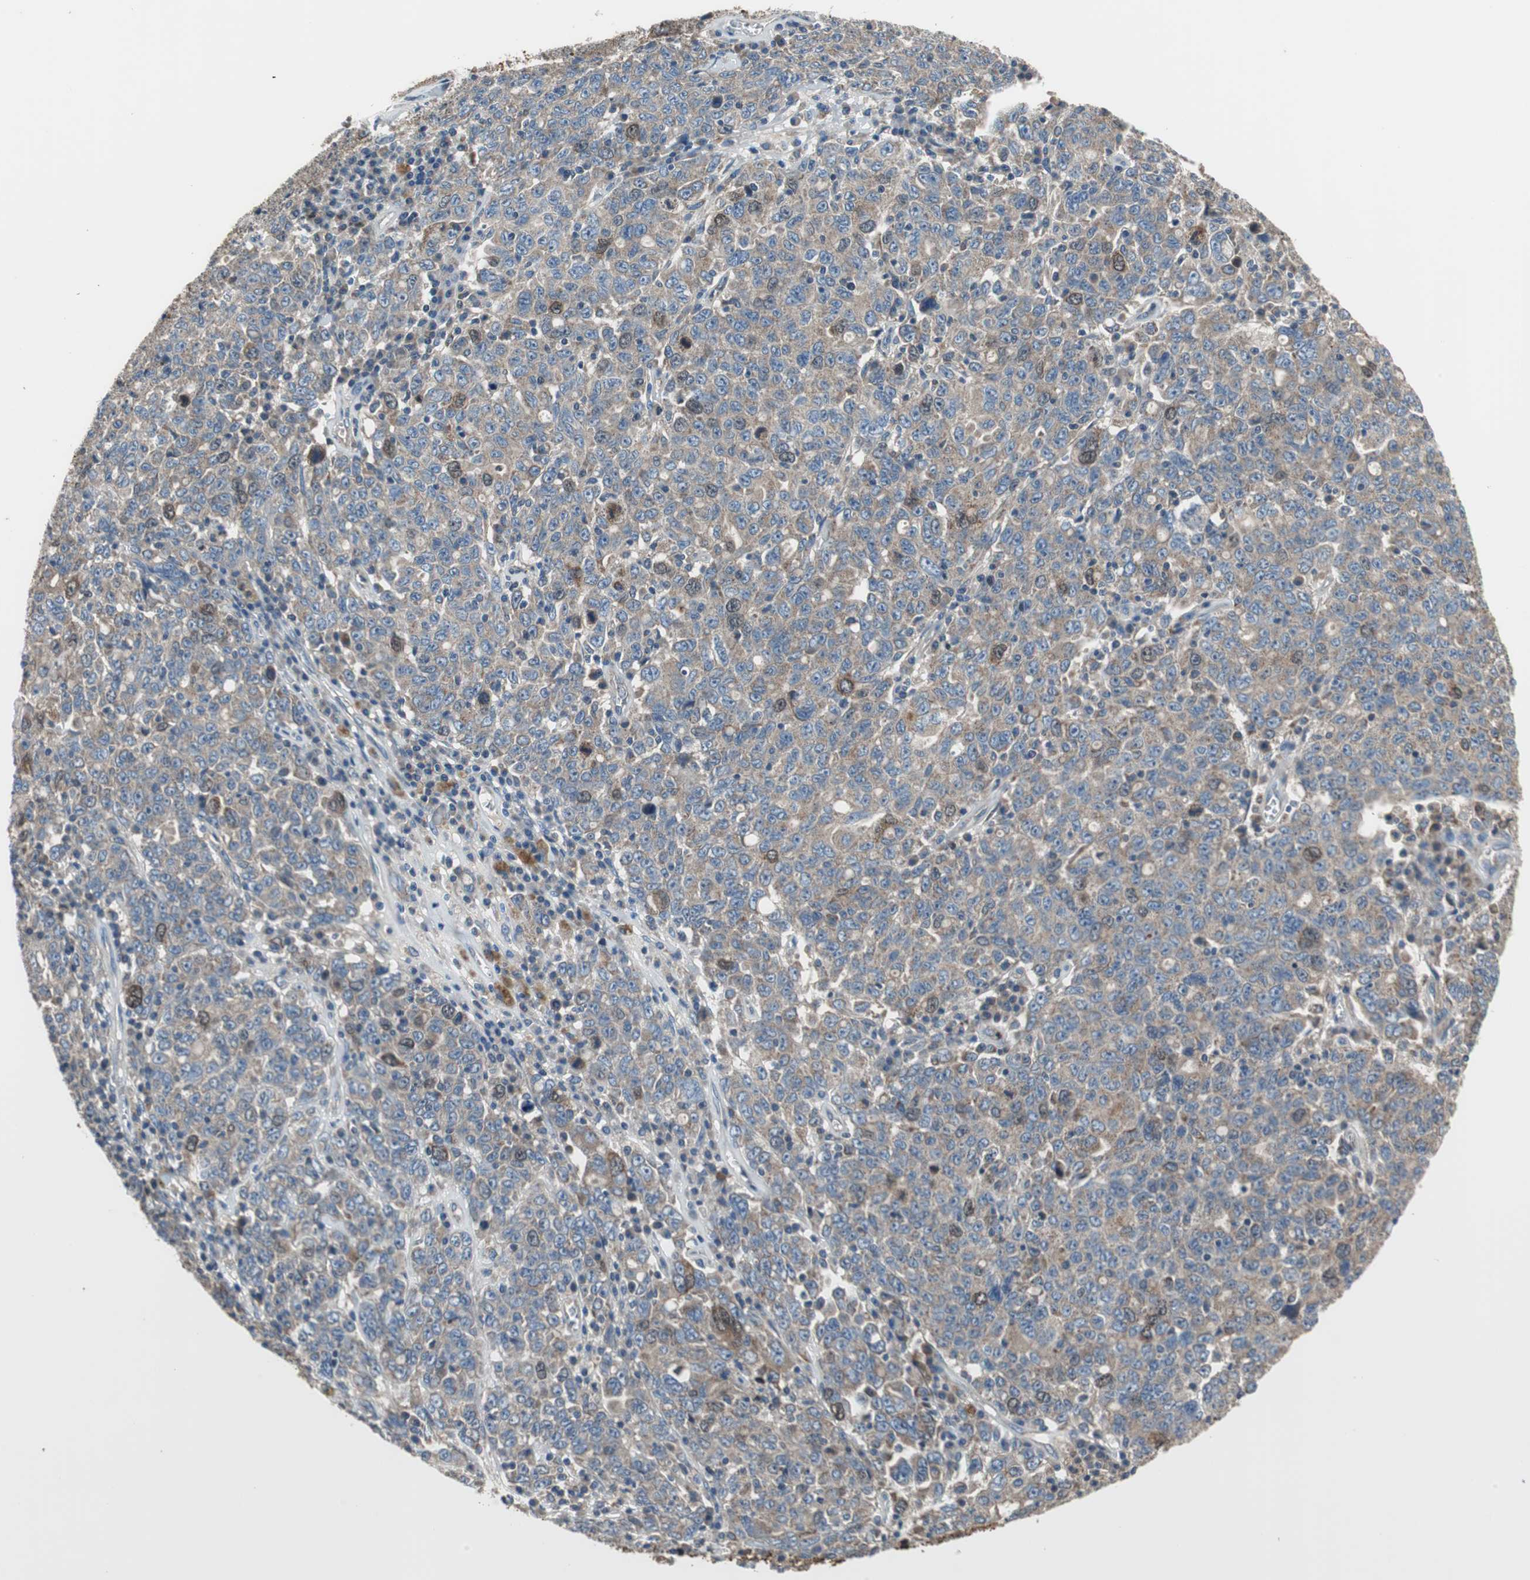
{"staining": {"intensity": "moderate", "quantity": ">75%", "location": "cytoplasmic/membranous"}, "tissue": "ovarian cancer", "cell_type": "Tumor cells", "image_type": "cancer", "snomed": [{"axis": "morphology", "description": "Carcinoma, endometroid"}, {"axis": "topography", "description": "Ovary"}], "caption": "A high-resolution image shows immunohistochemistry (IHC) staining of ovarian cancer (endometroid carcinoma), which demonstrates moderate cytoplasmic/membranous staining in approximately >75% of tumor cells. Nuclei are stained in blue.", "gene": "PI4KB", "patient": {"sex": "female", "age": 62}}